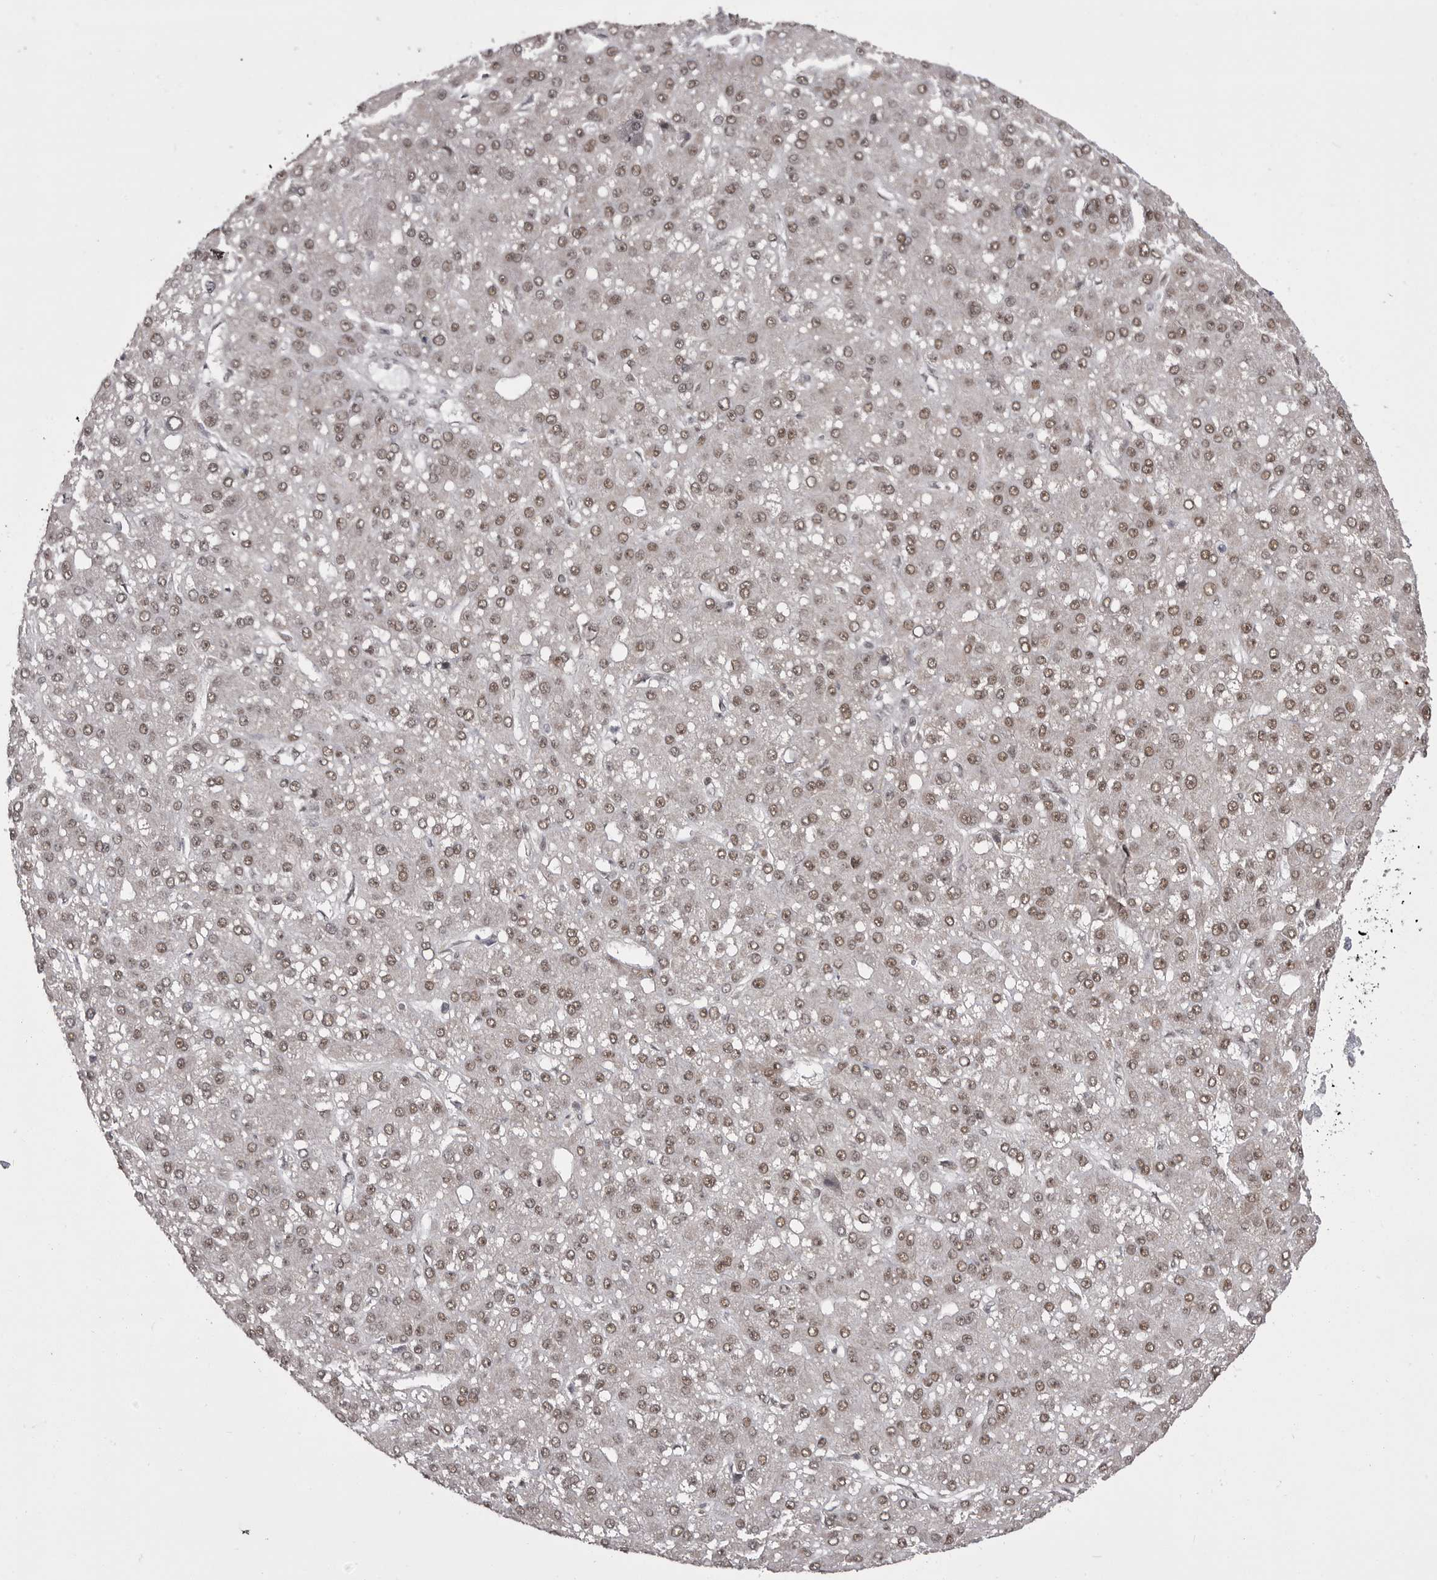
{"staining": {"intensity": "moderate", "quantity": ">75%", "location": "nuclear"}, "tissue": "liver cancer", "cell_type": "Tumor cells", "image_type": "cancer", "snomed": [{"axis": "morphology", "description": "Carcinoma, Hepatocellular, NOS"}, {"axis": "topography", "description": "Liver"}], "caption": "Approximately >75% of tumor cells in human hepatocellular carcinoma (liver) demonstrate moderate nuclear protein positivity as visualized by brown immunohistochemical staining.", "gene": "MEPCE", "patient": {"sex": "male", "age": 67}}